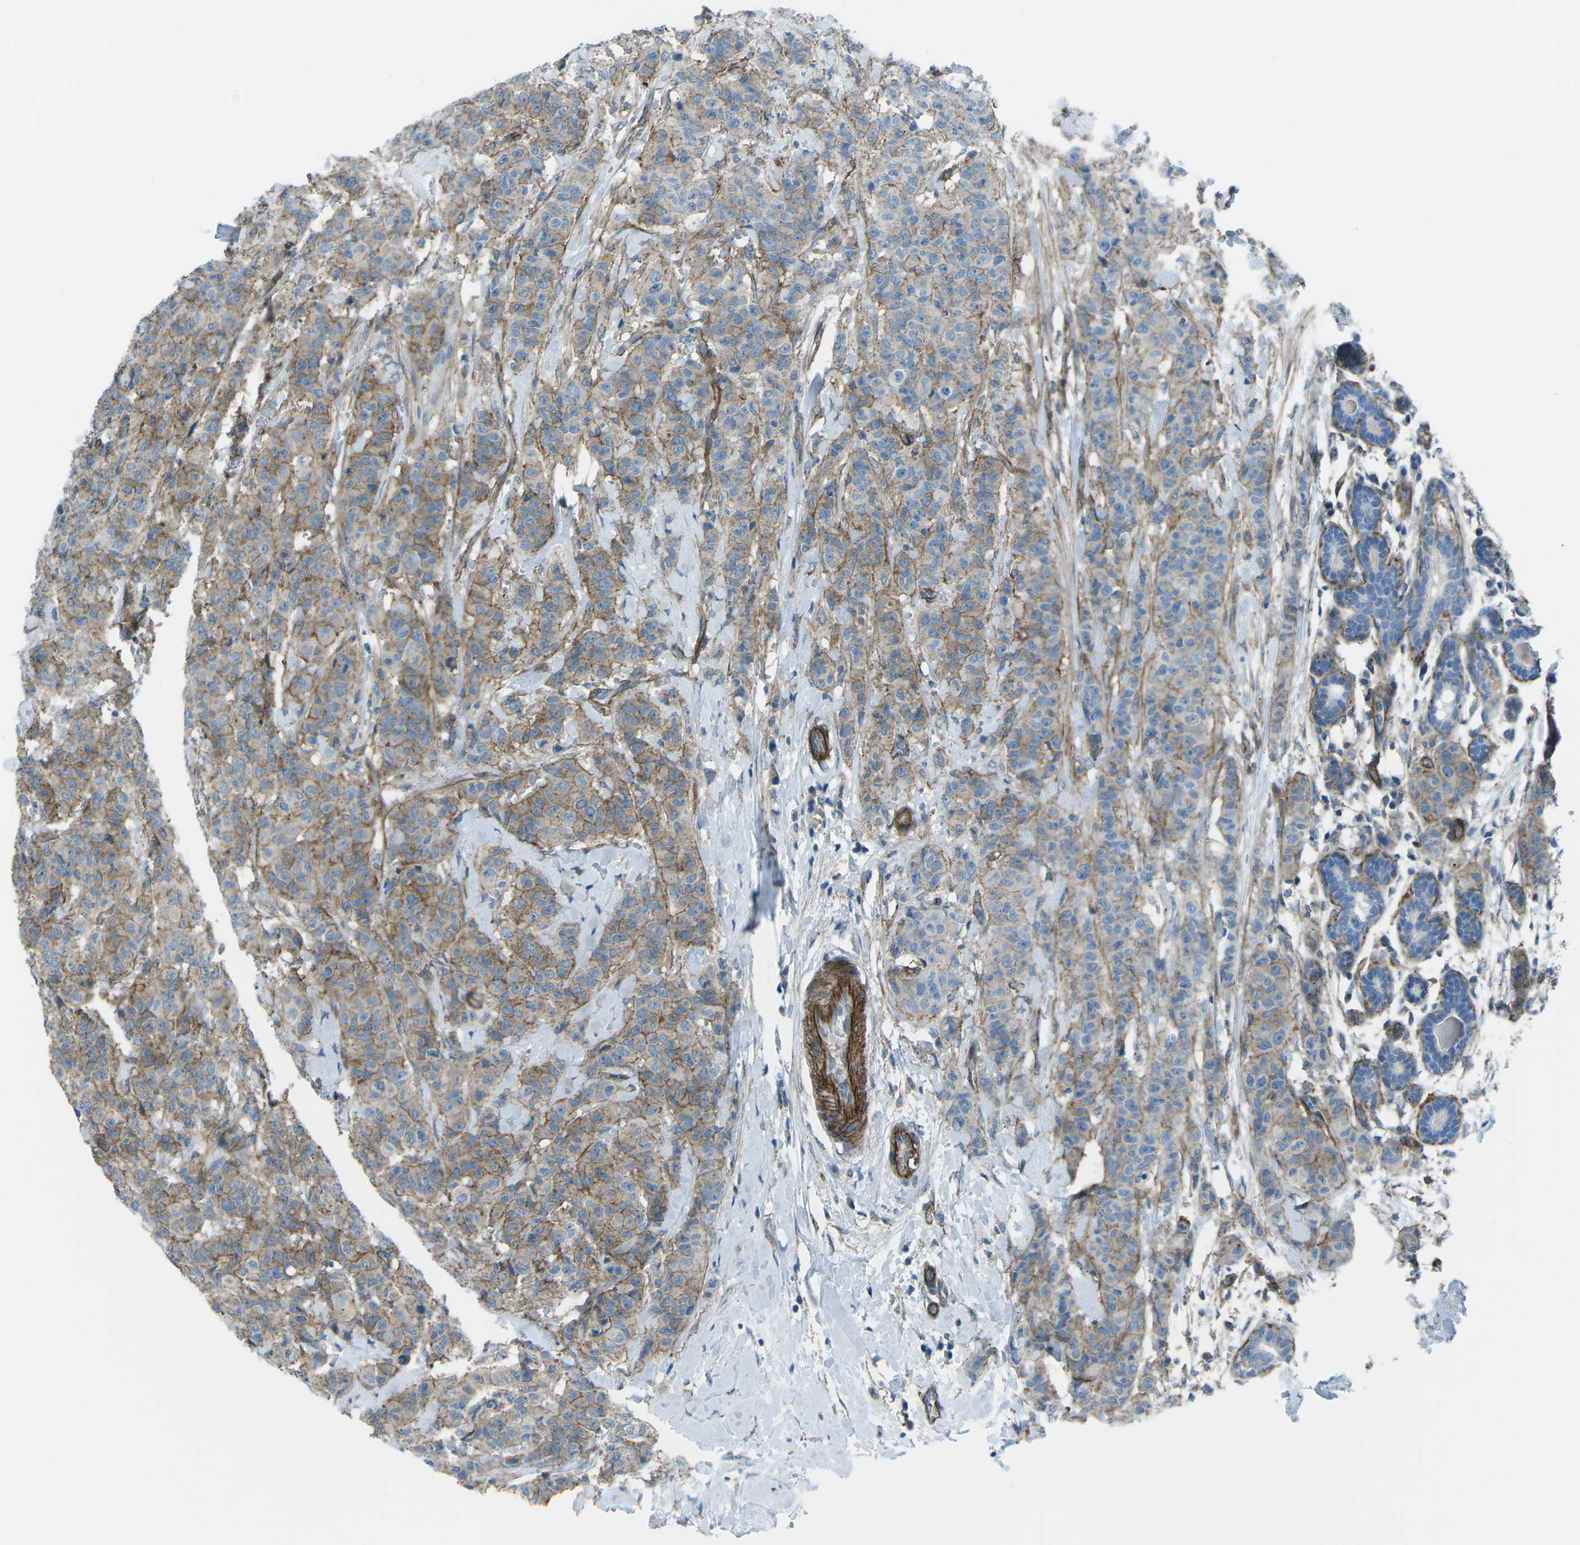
{"staining": {"intensity": "moderate", "quantity": "25%-75%", "location": "cytoplasmic/membranous"}, "tissue": "breast cancer", "cell_type": "Tumor cells", "image_type": "cancer", "snomed": [{"axis": "morphology", "description": "Normal tissue, NOS"}, {"axis": "morphology", "description": "Duct carcinoma"}, {"axis": "topography", "description": "Breast"}], "caption": "Tumor cells demonstrate medium levels of moderate cytoplasmic/membranous positivity in about 25%-75% of cells in human breast cancer (invasive ductal carcinoma). Using DAB (3,3'-diaminobenzidine) (brown) and hematoxylin (blue) stains, captured at high magnification using brightfield microscopy.", "gene": "UTRN", "patient": {"sex": "female", "age": 40}}